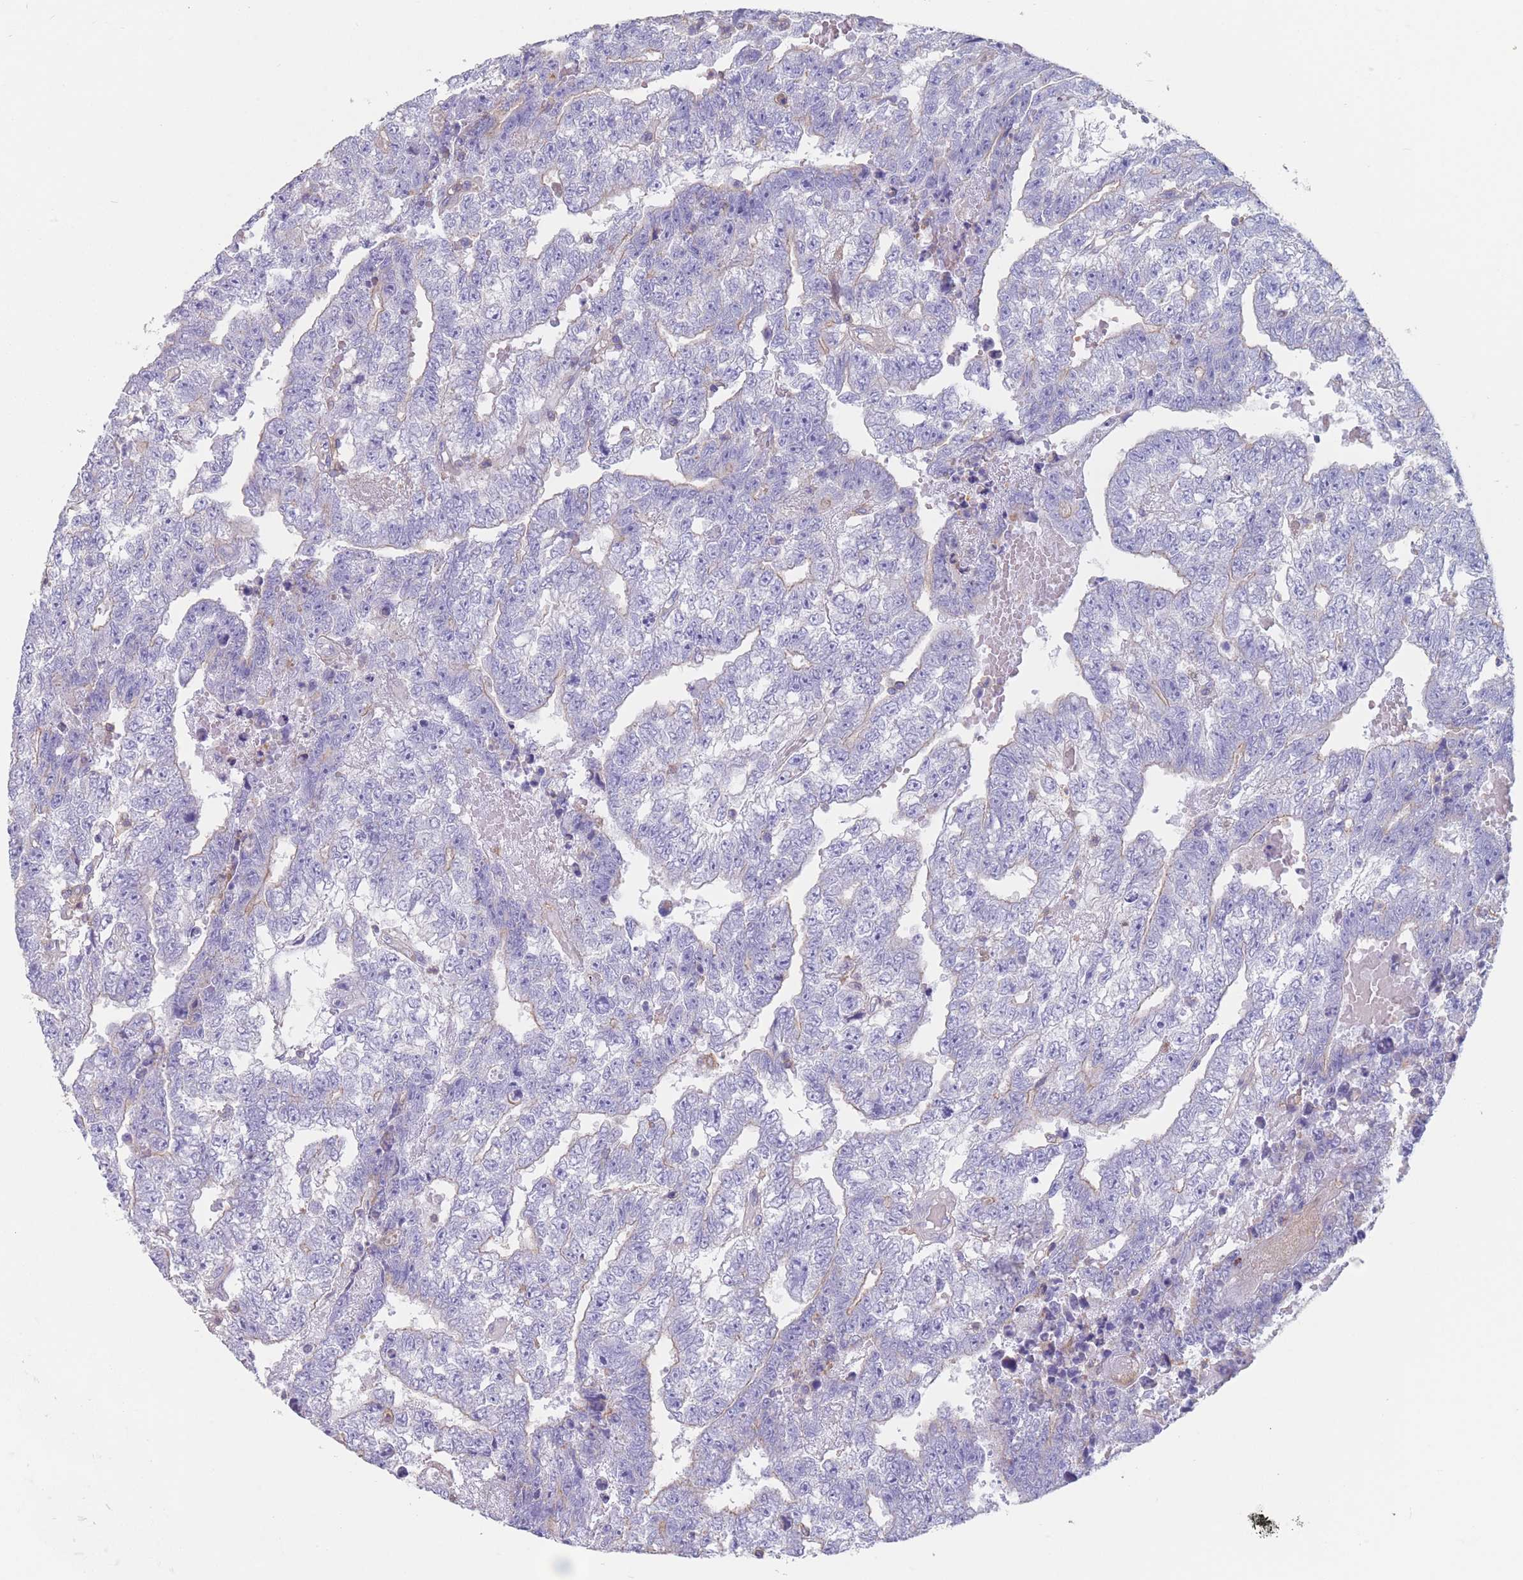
{"staining": {"intensity": "negative", "quantity": "none", "location": "none"}, "tissue": "testis cancer", "cell_type": "Tumor cells", "image_type": "cancer", "snomed": [{"axis": "morphology", "description": "Carcinoma, Embryonal, NOS"}, {"axis": "topography", "description": "Testis"}], "caption": "The immunohistochemistry (IHC) micrograph has no significant expression in tumor cells of testis embryonal carcinoma tissue.", "gene": "ADH1A", "patient": {"sex": "male", "age": 25}}